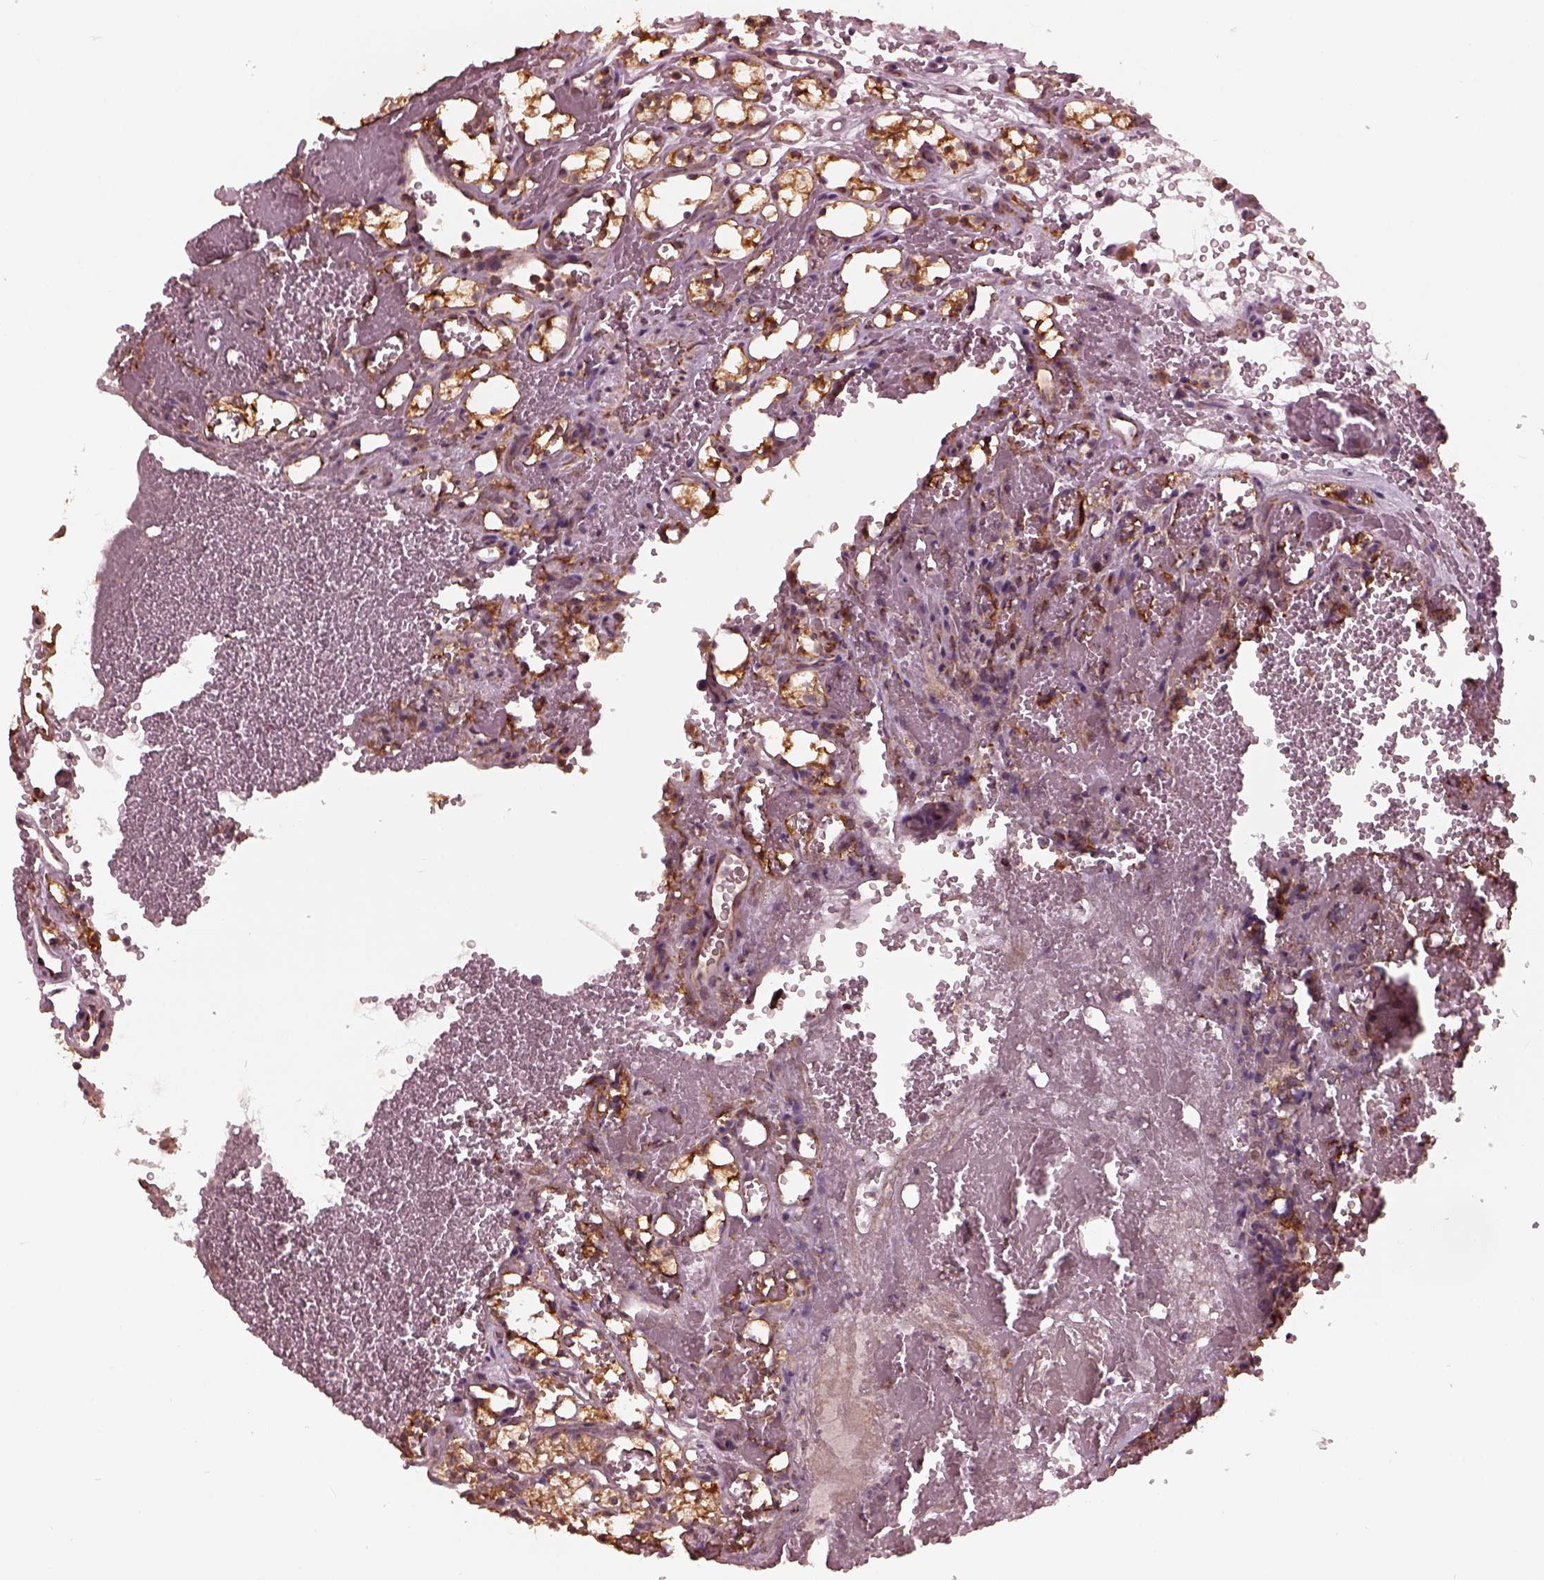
{"staining": {"intensity": "moderate", "quantity": ">75%", "location": "cytoplasmic/membranous"}, "tissue": "renal cancer", "cell_type": "Tumor cells", "image_type": "cancer", "snomed": [{"axis": "morphology", "description": "Adenocarcinoma, NOS"}, {"axis": "topography", "description": "Kidney"}], "caption": "A high-resolution micrograph shows immunohistochemistry staining of renal cancer, which shows moderate cytoplasmic/membranous expression in approximately >75% of tumor cells. The staining was performed using DAB, with brown indicating positive protein expression. Nuclei are stained blue with hematoxylin.", "gene": "NDUFB10", "patient": {"sex": "female", "age": 69}}